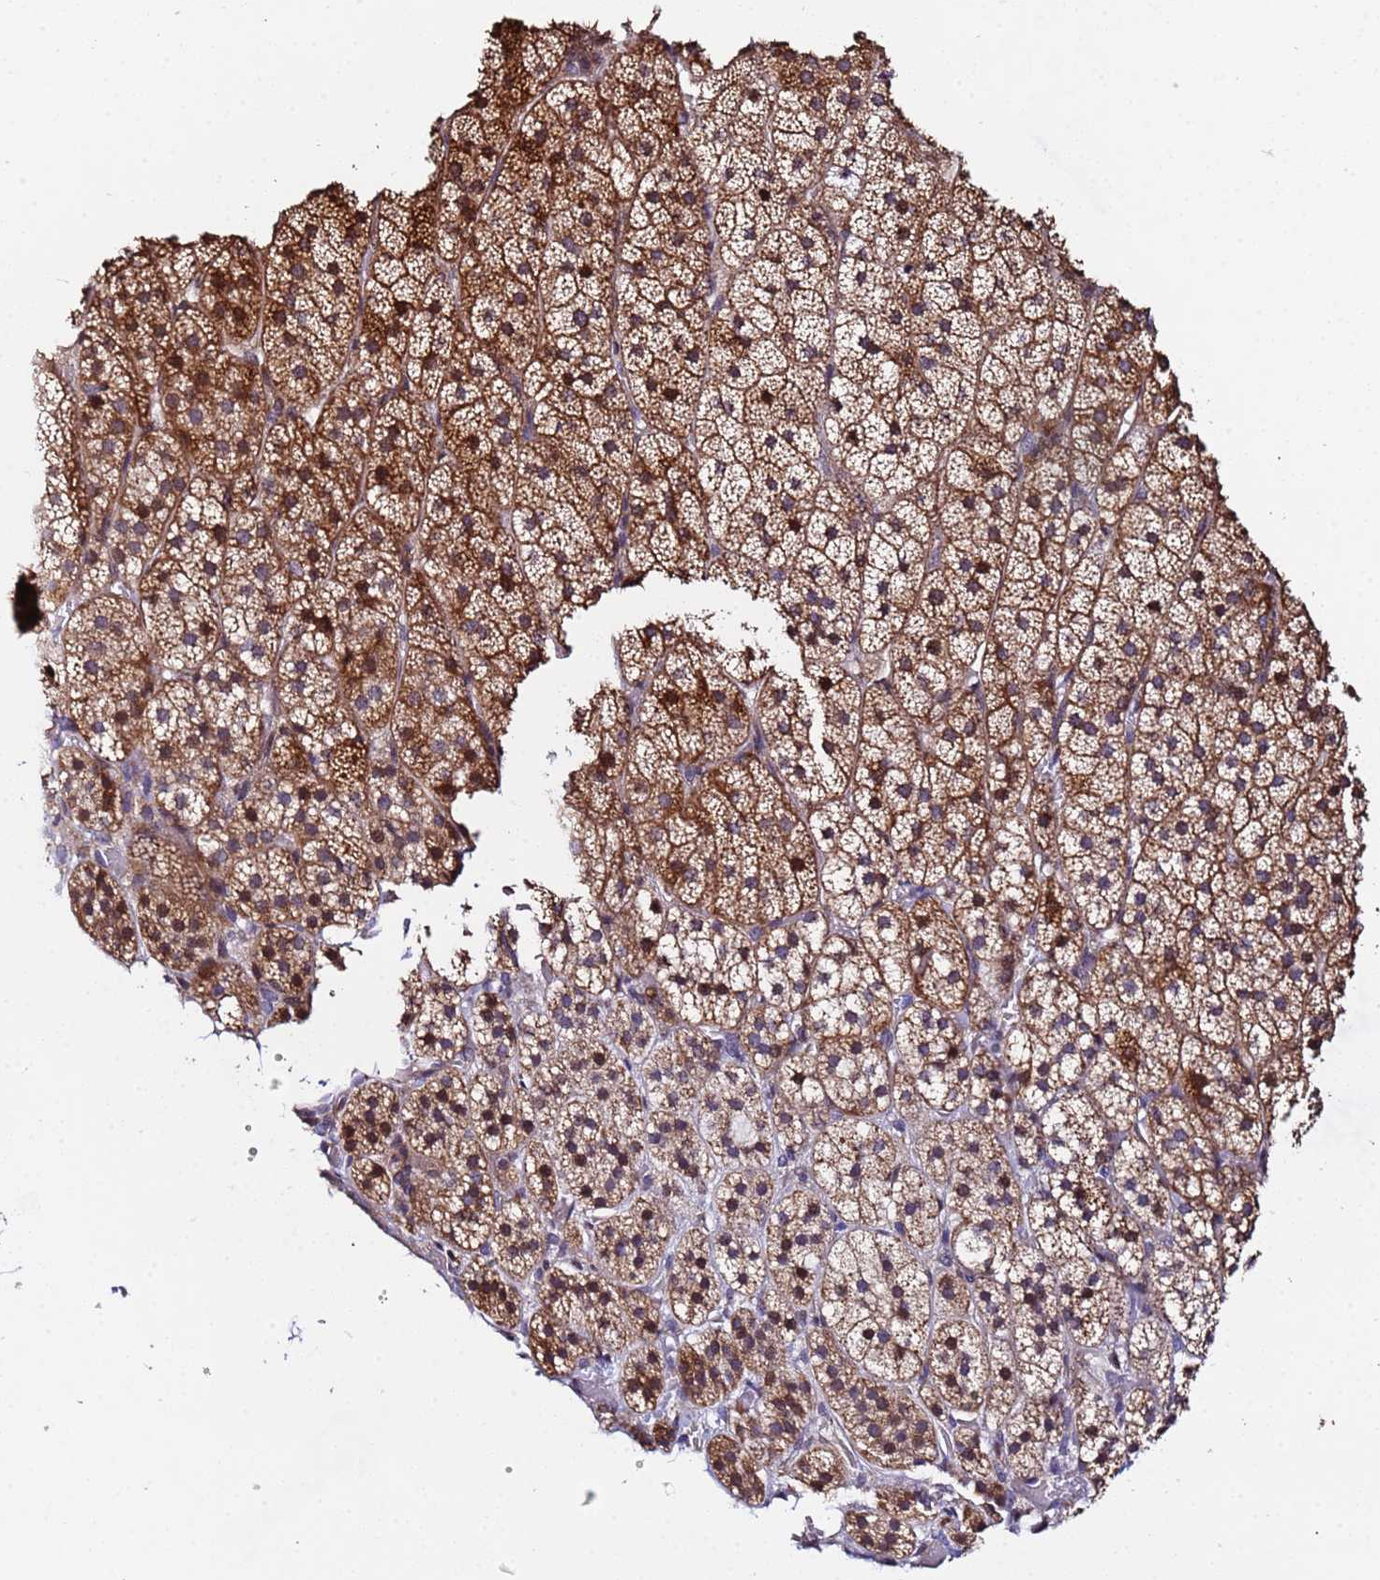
{"staining": {"intensity": "moderate", "quantity": ">75%", "location": "cytoplasmic/membranous,nuclear"}, "tissue": "adrenal gland", "cell_type": "Glandular cells", "image_type": "normal", "snomed": [{"axis": "morphology", "description": "Normal tissue, NOS"}, {"axis": "topography", "description": "Adrenal gland"}], "caption": "Immunohistochemistry (IHC) (DAB) staining of normal adrenal gland reveals moderate cytoplasmic/membranous,nuclear protein positivity in approximately >75% of glandular cells. (DAB = brown stain, brightfield microscopy at high magnification).", "gene": "WNK4", "patient": {"sex": "female", "age": 44}}